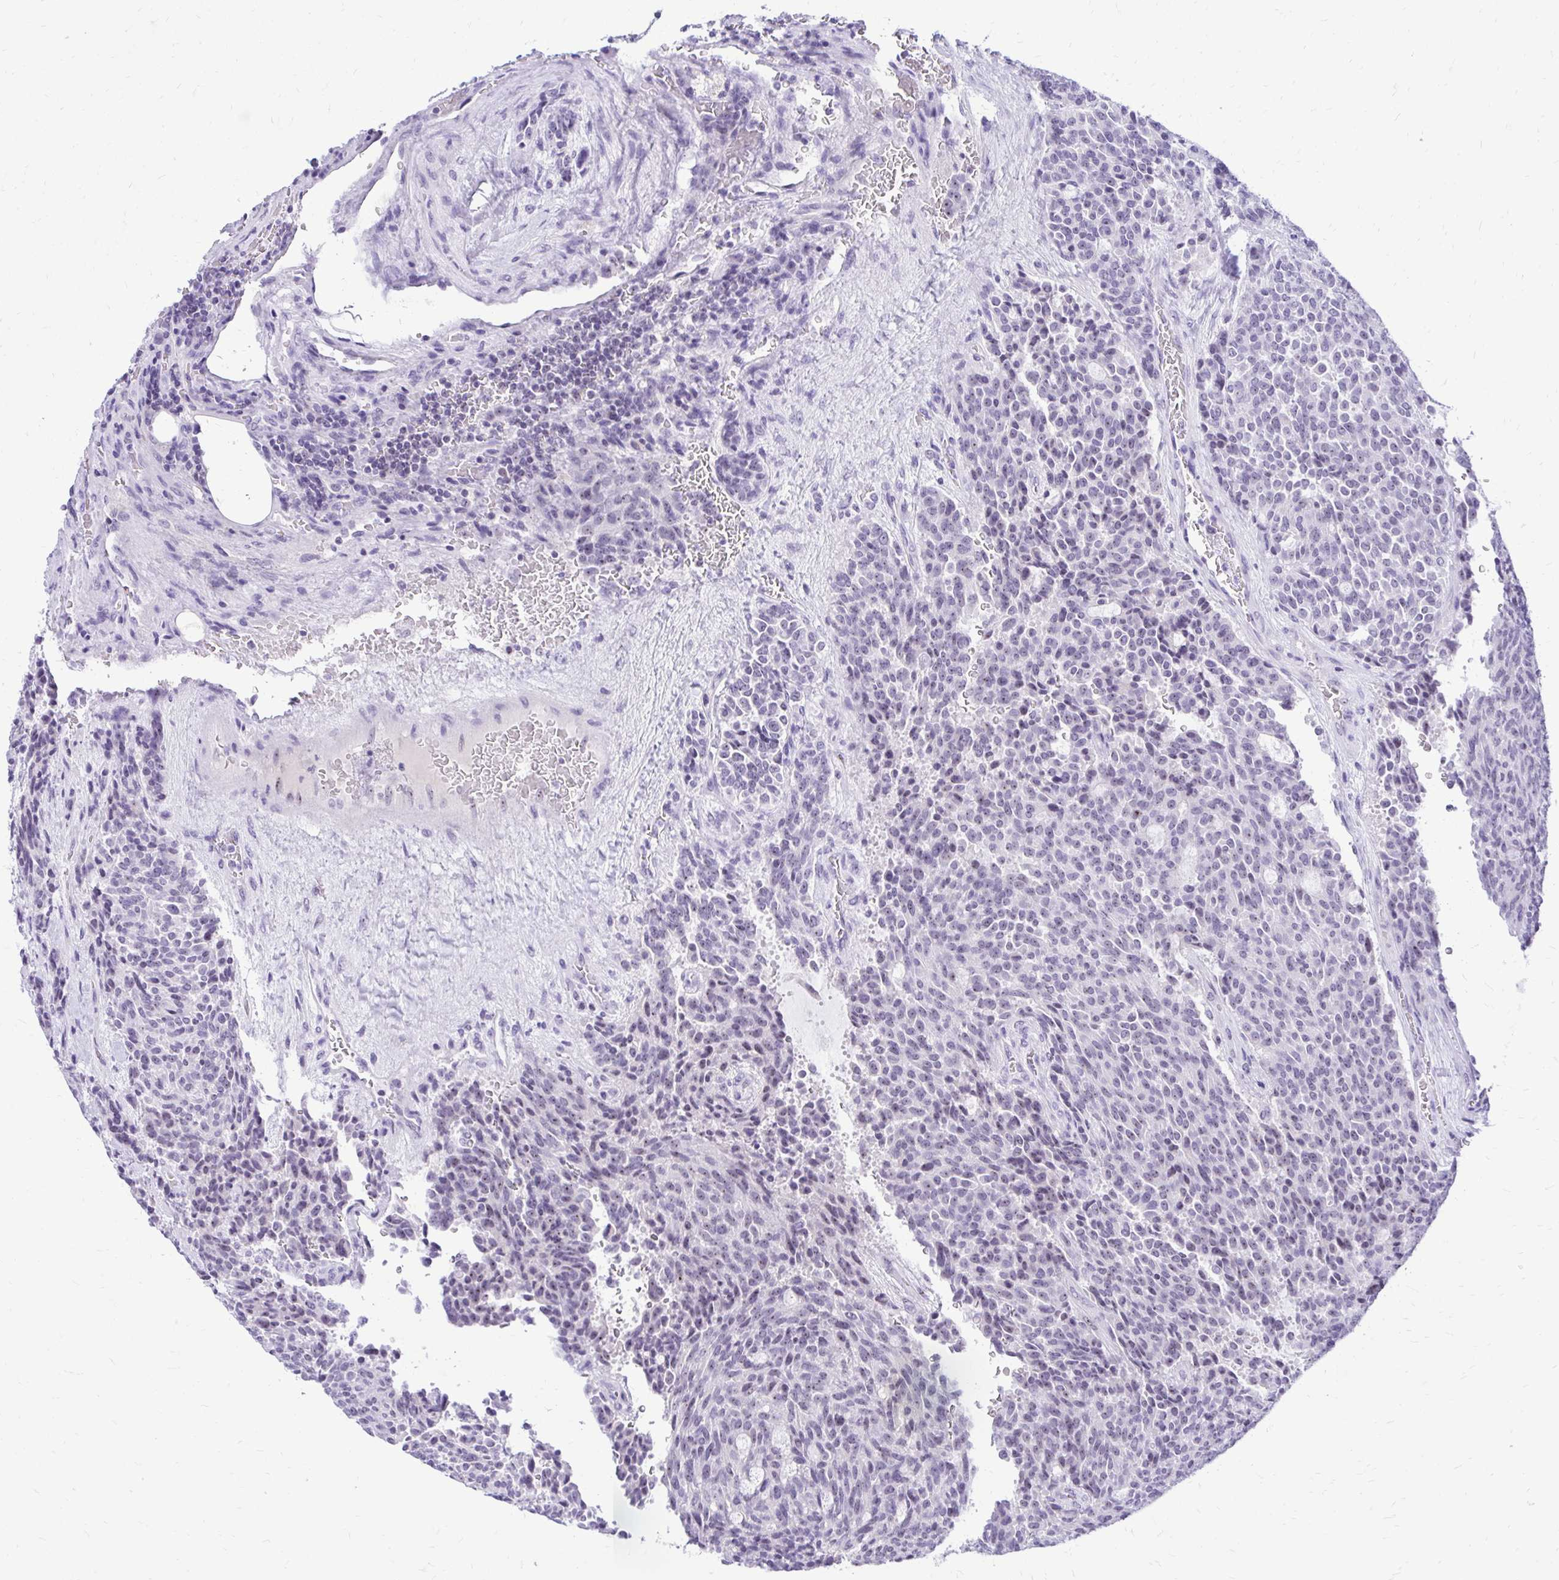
{"staining": {"intensity": "negative", "quantity": "none", "location": "none"}, "tissue": "carcinoid", "cell_type": "Tumor cells", "image_type": "cancer", "snomed": [{"axis": "morphology", "description": "Carcinoid, malignant, NOS"}, {"axis": "topography", "description": "Pancreas"}], "caption": "IHC of human carcinoid reveals no positivity in tumor cells. (Brightfield microscopy of DAB immunohistochemistry (IHC) at high magnification).", "gene": "NIFK", "patient": {"sex": "female", "age": 54}}